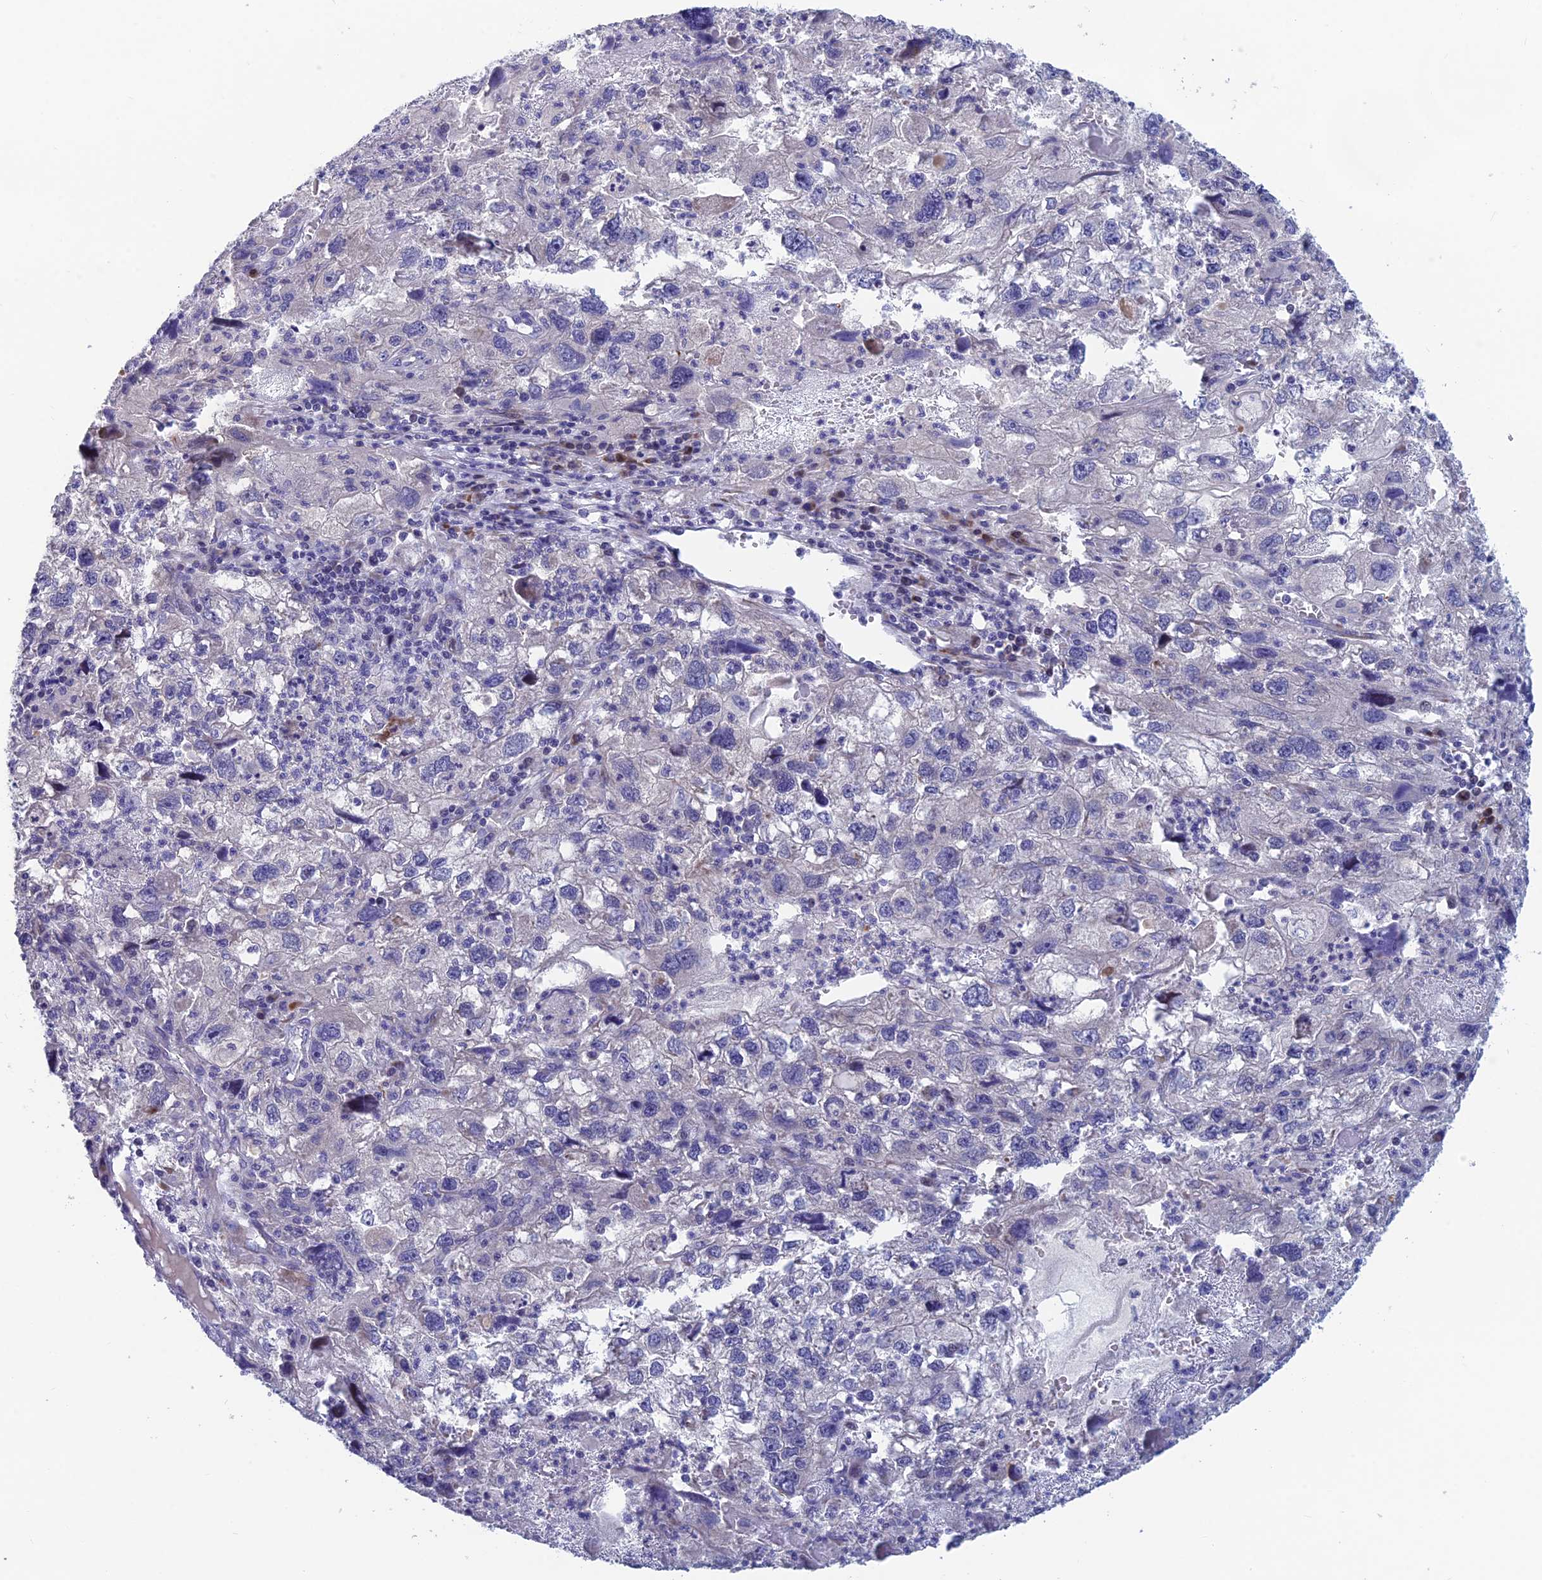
{"staining": {"intensity": "negative", "quantity": "none", "location": "none"}, "tissue": "endometrial cancer", "cell_type": "Tumor cells", "image_type": "cancer", "snomed": [{"axis": "morphology", "description": "Adenocarcinoma, NOS"}, {"axis": "topography", "description": "Endometrium"}], "caption": "Photomicrograph shows no significant protein expression in tumor cells of adenocarcinoma (endometrial).", "gene": "XPO7", "patient": {"sex": "female", "age": 49}}